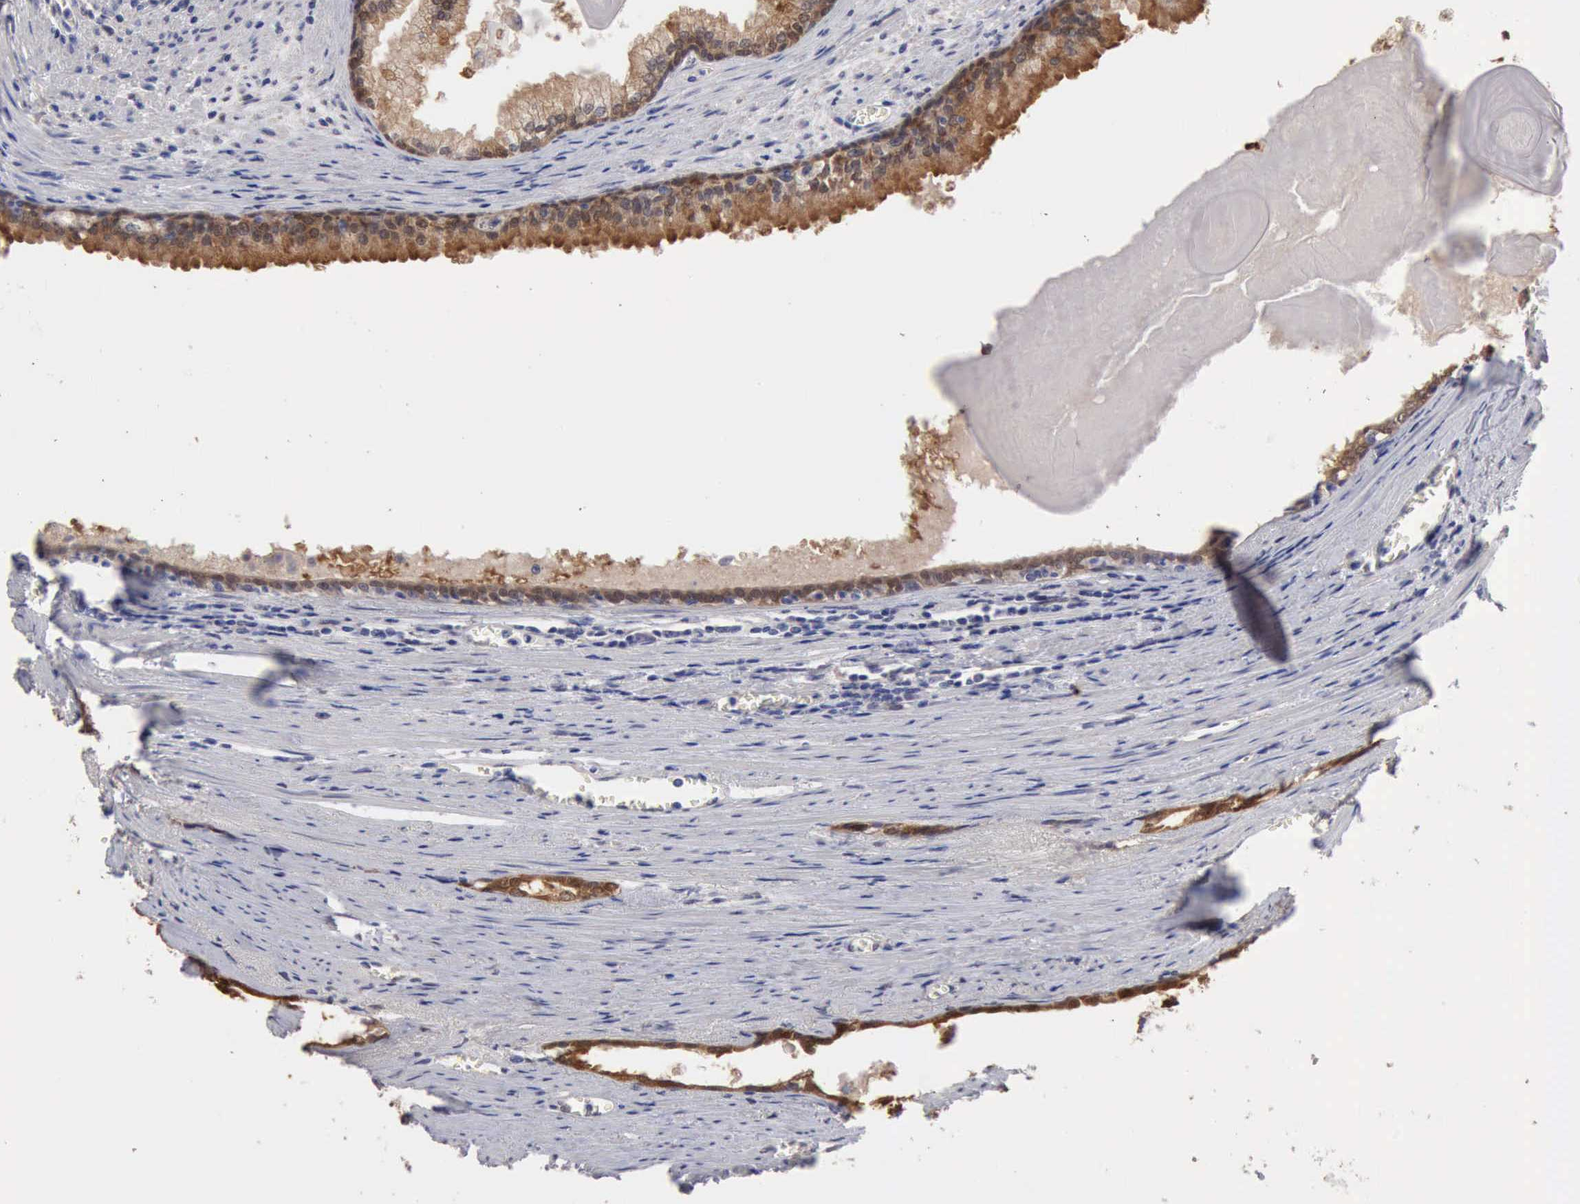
{"staining": {"intensity": "moderate", "quantity": ">75%", "location": "cytoplasmic/membranous,nuclear"}, "tissue": "prostate cancer", "cell_type": "Tumor cells", "image_type": "cancer", "snomed": [{"axis": "morphology", "description": "Adenocarcinoma, Medium grade"}, {"axis": "topography", "description": "Prostate"}], "caption": "A brown stain labels moderate cytoplasmic/membranous and nuclear staining of a protein in human prostate cancer tumor cells. (DAB IHC with brightfield microscopy, high magnification).", "gene": "PTGR2", "patient": {"sex": "male", "age": 79}}